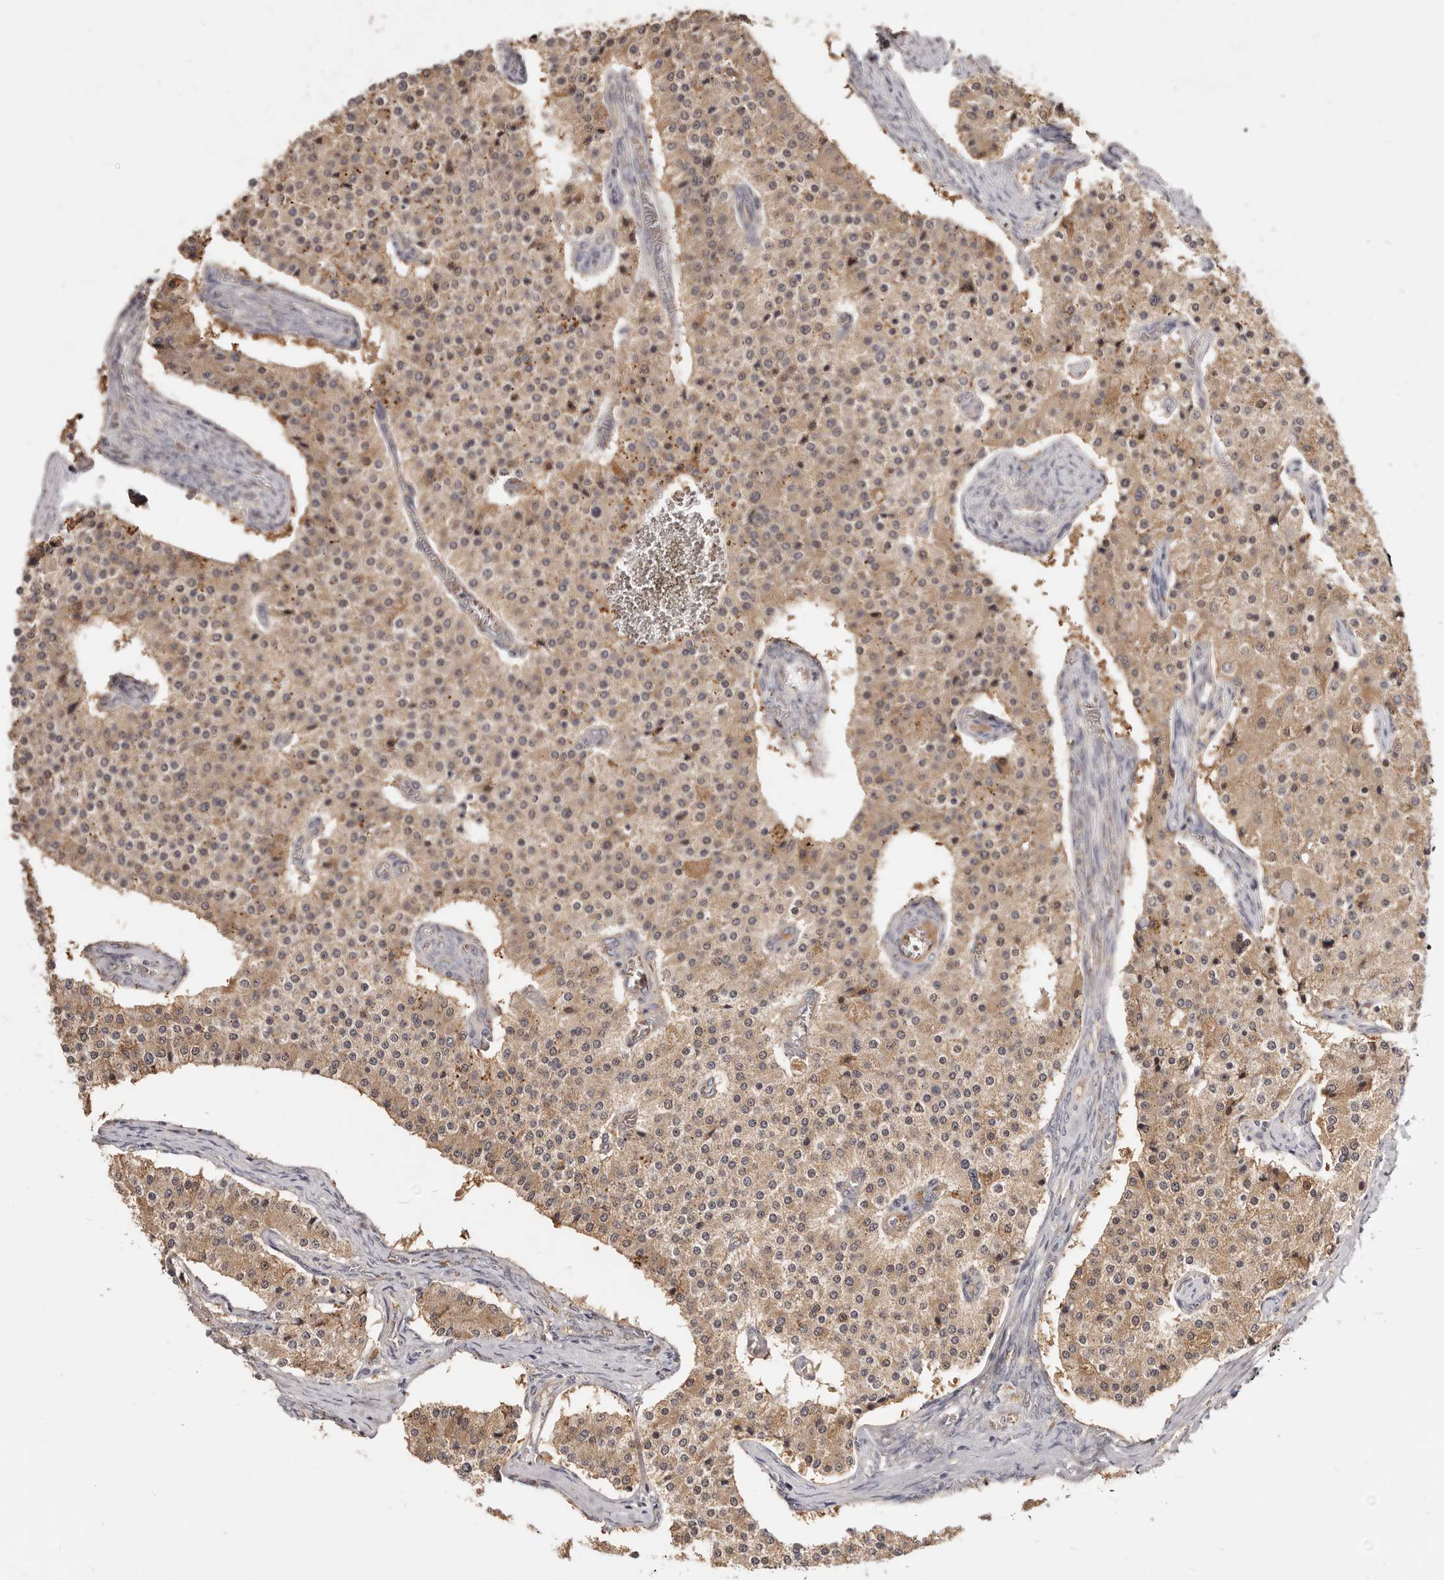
{"staining": {"intensity": "moderate", "quantity": ">75%", "location": "cytoplasmic/membranous"}, "tissue": "carcinoid", "cell_type": "Tumor cells", "image_type": "cancer", "snomed": [{"axis": "morphology", "description": "Carcinoid, malignant, NOS"}, {"axis": "topography", "description": "Colon"}], "caption": "Immunohistochemical staining of human carcinoid shows medium levels of moderate cytoplasmic/membranous protein expression in about >75% of tumor cells.", "gene": "TSPAN13", "patient": {"sex": "female", "age": 52}}